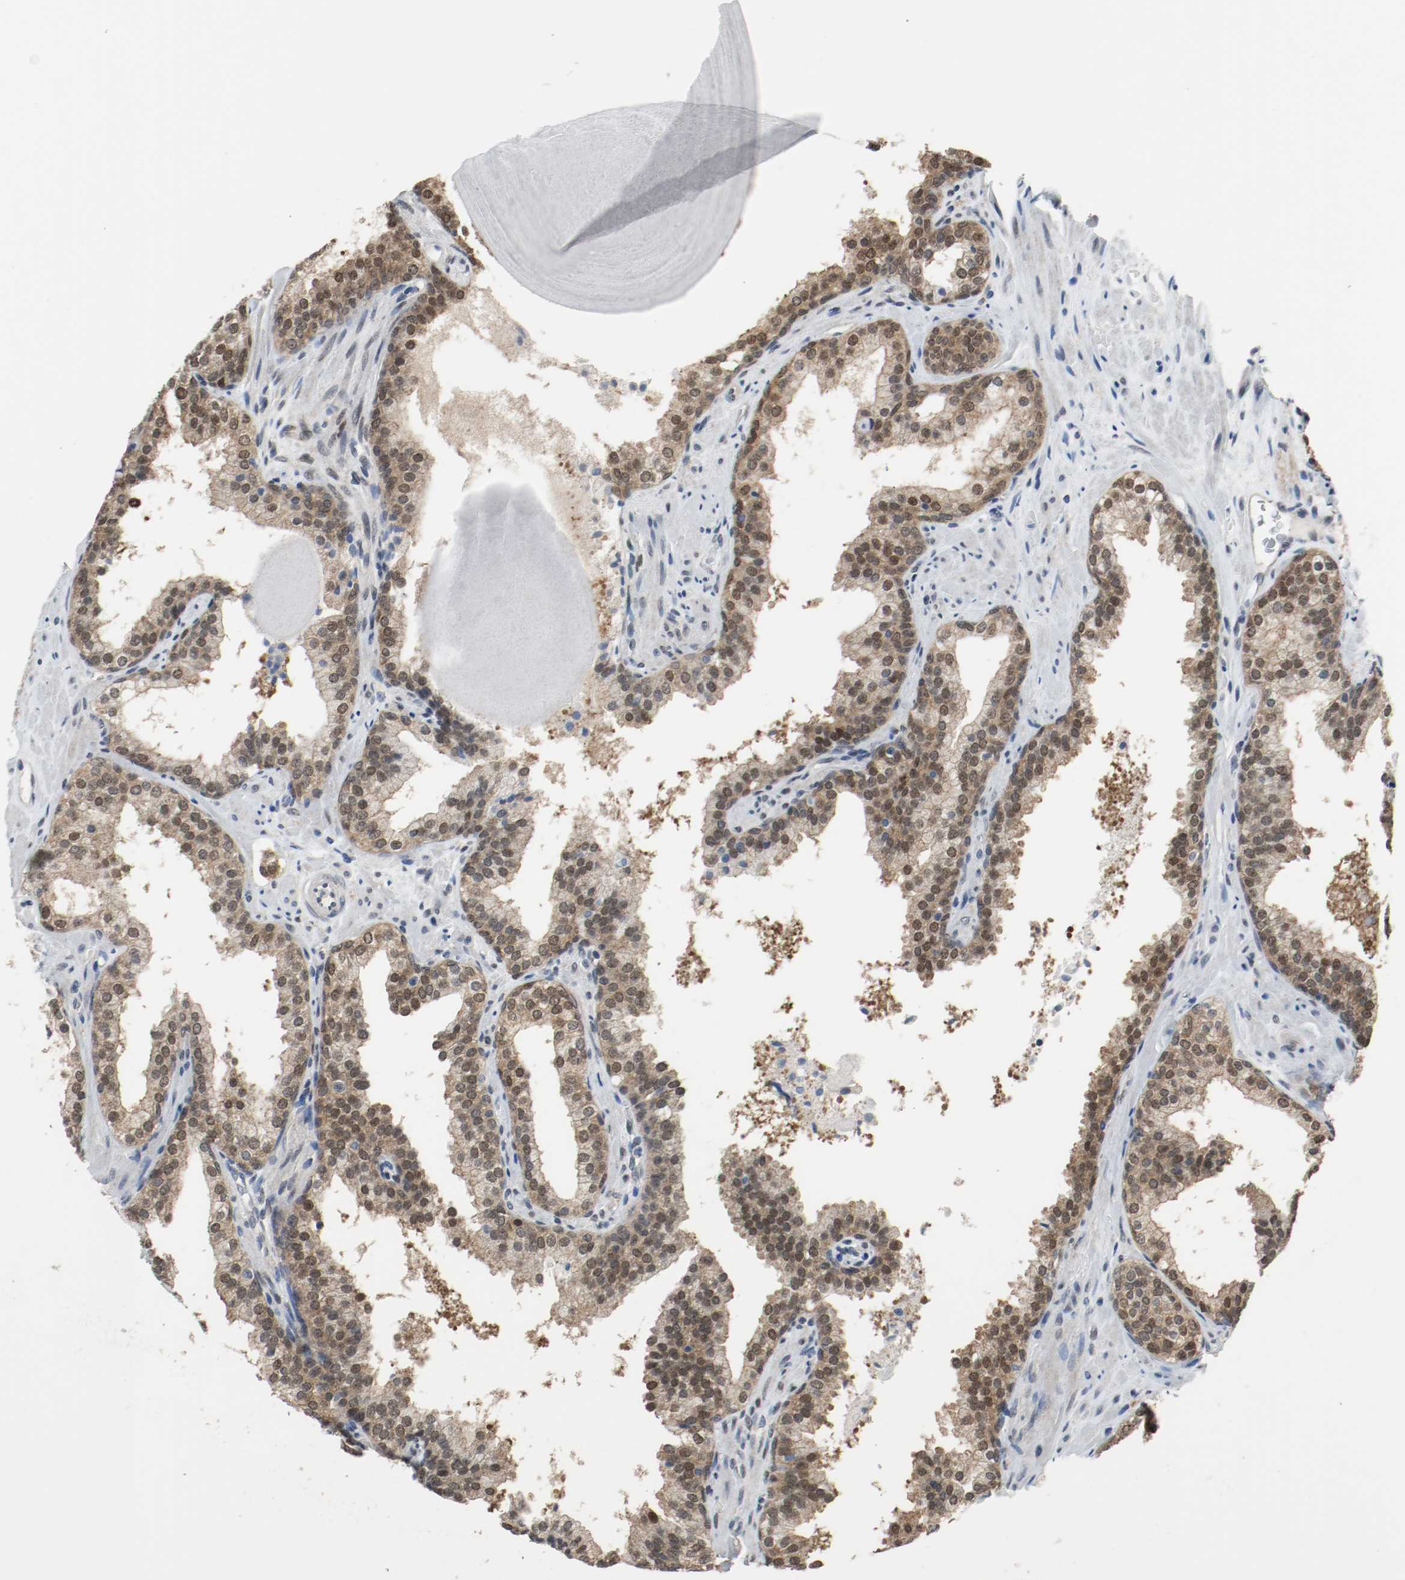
{"staining": {"intensity": "moderate", "quantity": ">75%", "location": "cytoplasmic/membranous,nuclear"}, "tissue": "prostate cancer", "cell_type": "Tumor cells", "image_type": "cancer", "snomed": [{"axis": "morphology", "description": "Adenocarcinoma, Low grade"}, {"axis": "topography", "description": "Prostate"}], "caption": "Immunohistochemistry (IHC) histopathology image of prostate cancer (adenocarcinoma (low-grade)) stained for a protein (brown), which exhibits medium levels of moderate cytoplasmic/membranous and nuclear positivity in about >75% of tumor cells.", "gene": "PPME1", "patient": {"sex": "male", "age": 63}}